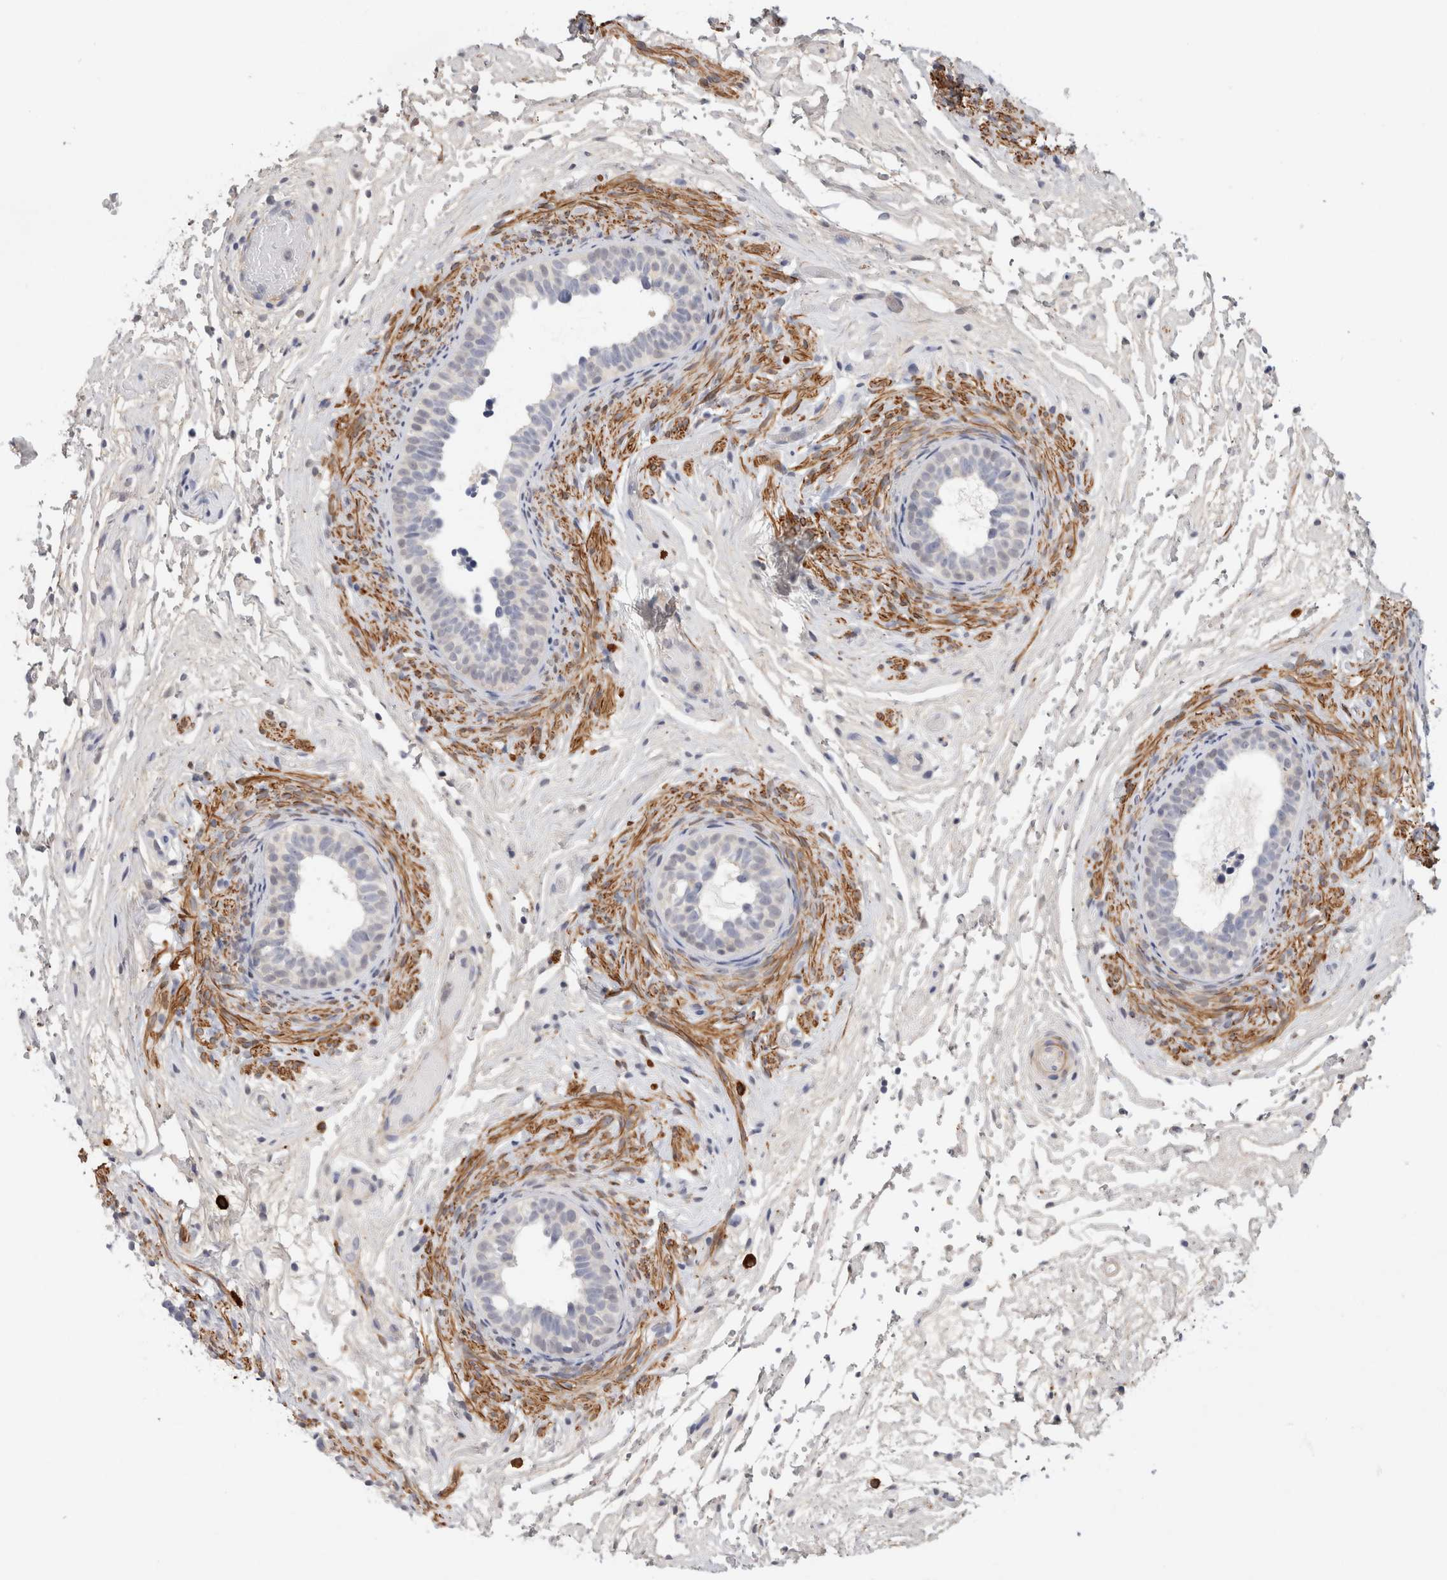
{"staining": {"intensity": "weak", "quantity": "<25%", "location": "cytoplasmic/membranous,nuclear"}, "tissue": "epididymis", "cell_type": "Glandular cells", "image_type": "normal", "snomed": [{"axis": "morphology", "description": "Normal tissue, NOS"}, {"axis": "topography", "description": "Epididymis"}], "caption": "High magnification brightfield microscopy of benign epididymis stained with DAB (3,3'-diaminobenzidine) (brown) and counterstained with hematoxylin (blue): glandular cells show no significant staining.", "gene": "PGM1", "patient": {"sex": "male", "age": 5}}